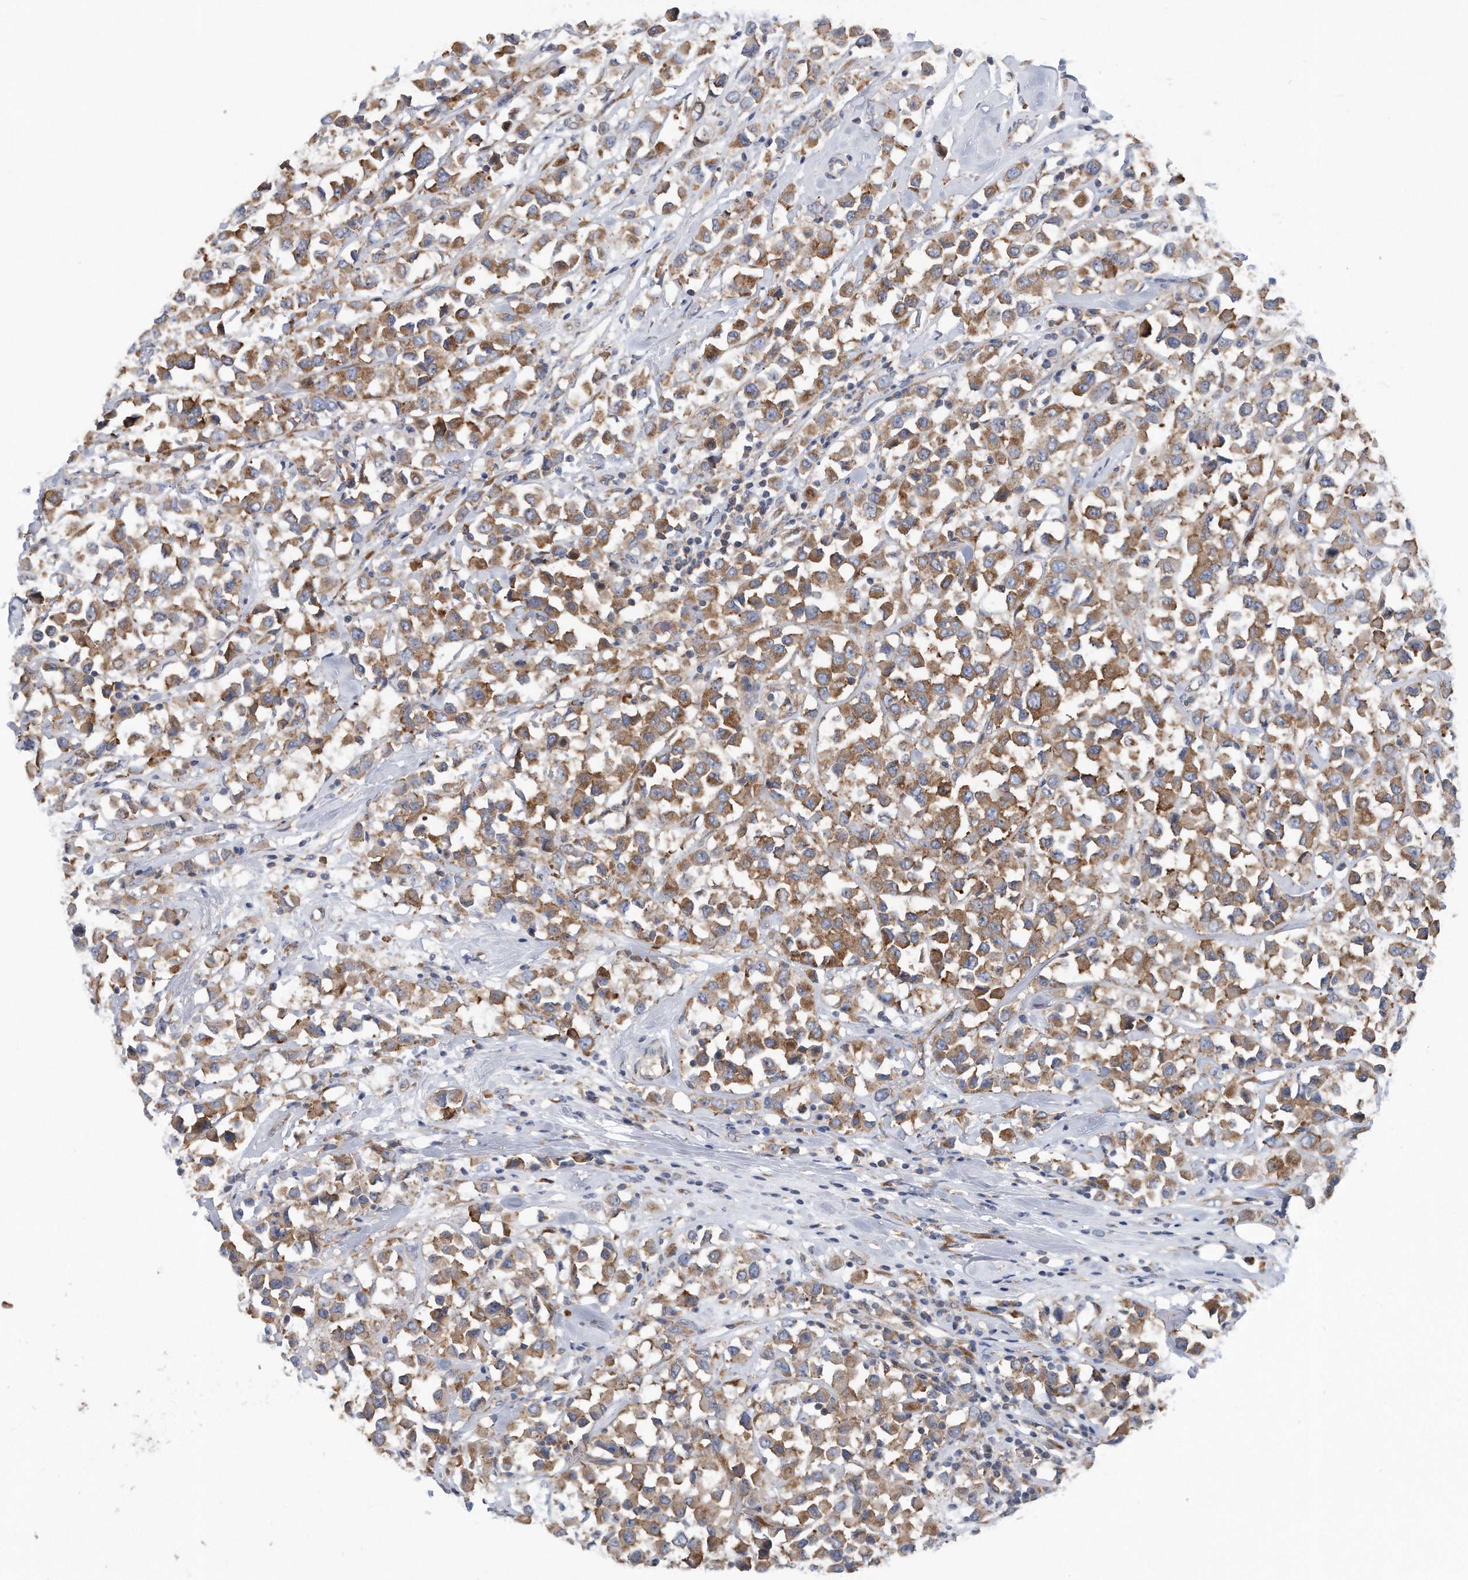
{"staining": {"intensity": "moderate", "quantity": ">75%", "location": "cytoplasmic/membranous"}, "tissue": "breast cancer", "cell_type": "Tumor cells", "image_type": "cancer", "snomed": [{"axis": "morphology", "description": "Duct carcinoma"}, {"axis": "topography", "description": "Breast"}], "caption": "Breast cancer stained for a protein exhibits moderate cytoplasmic/membranous positivity in tumor cells.", "gene": "RPL26L1", "patient": {"sex": "female", "age": 61}}